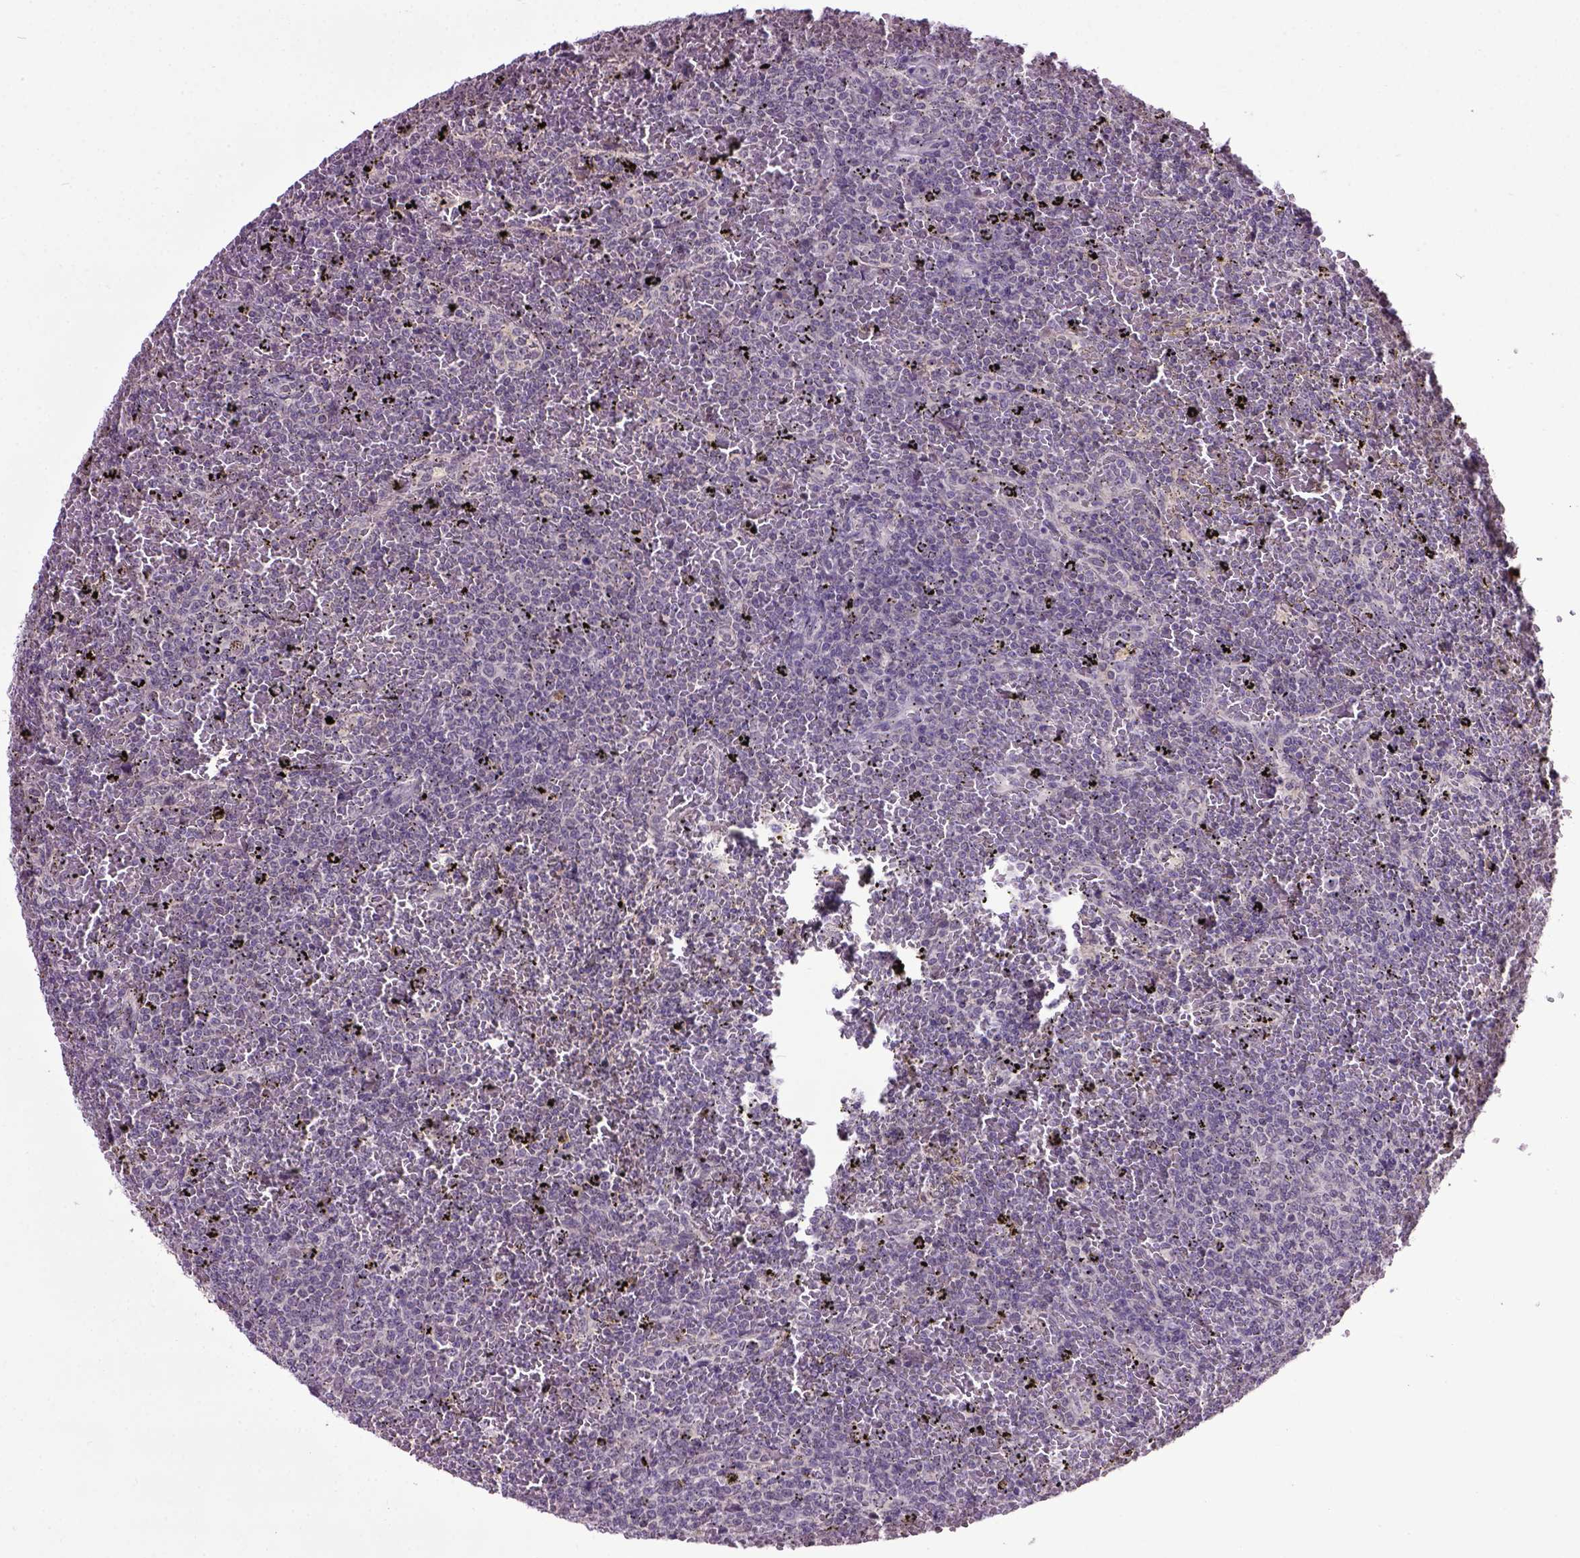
{"staining": {"intensity": "negative", "quantity": "none", "location": "none"}, "tissue": "lymphoma", "cell_type": "Tumor cells", "image_type": "cancer", "snomed": [{"axis": "morphology", "description": "Malignant lymphoma, non-Hodgkin's type, Low grade"}, {"axis": "topography", "description": "Spleen"}], "caption": "Protein analysis of low-grade malignant lymphoma, non-Hodgkin's type demonstrates no significant staining in tumor cells.", "gene": "RAB43", "patient": {"sex": "female", "age": 77}}